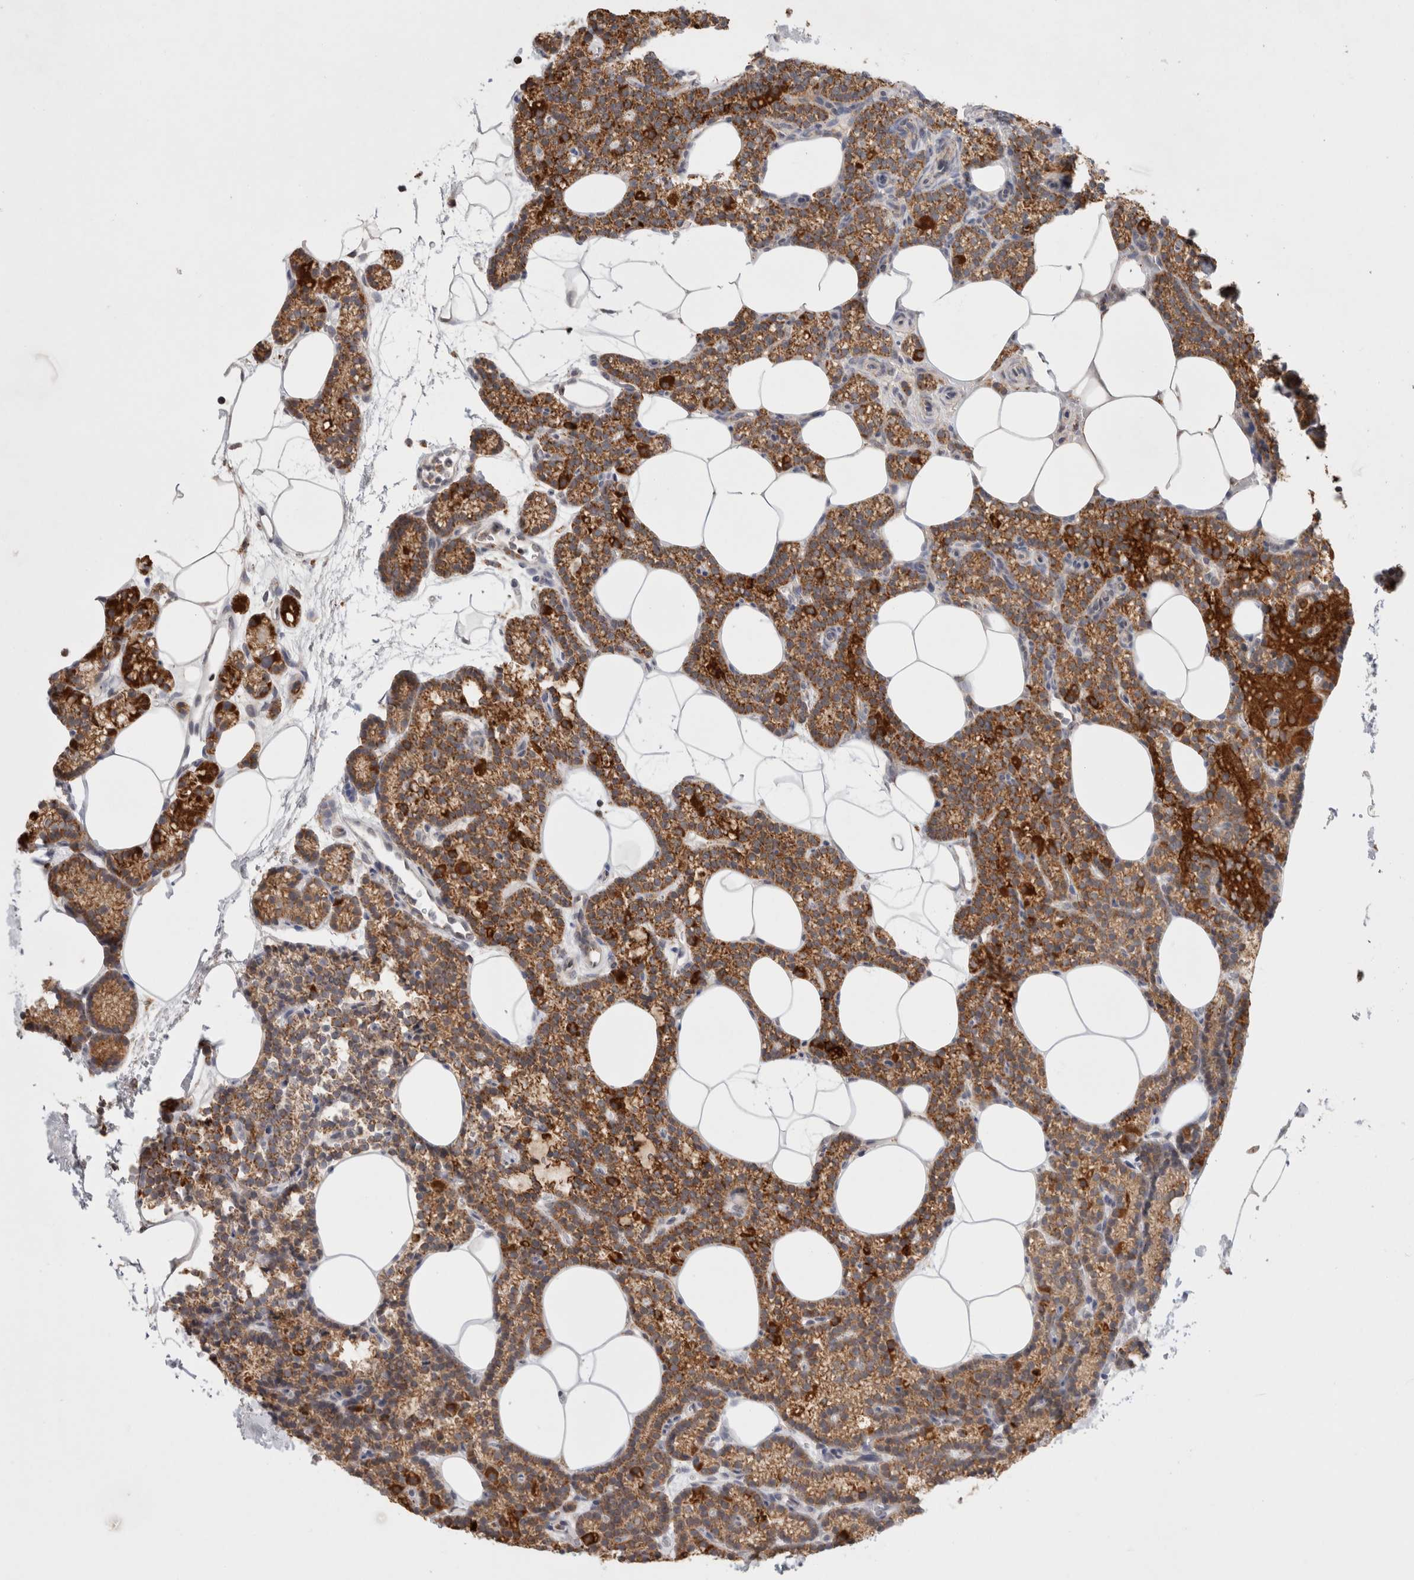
{"staining": {"intensity": "strong", "quantity": ">75%", "location": "cytoplasmic/membranous"}, "tissue": "parathyroid gland", "cell_type": "Glandular cells", "image_type": "normal", "snomed": [{"axis": "morphology", "description": "Normal tissue, NOS"}, {"axis": "topography", "description": "Parathyroid gland"}], "caption": "Immunohistochemical staining of benign parathyroid gland reveals high levels of strong cytoplasmic/membranous positivity in about >75% of glandular cells. The staining is performed using DAB (3,3'-diaminobenzidine) brown chromogen to label protein expression. The nuclei are counter-stained blue using hematoxylin.", "gene": "HROB", "patient": {"sex": "male", "age": 58}}